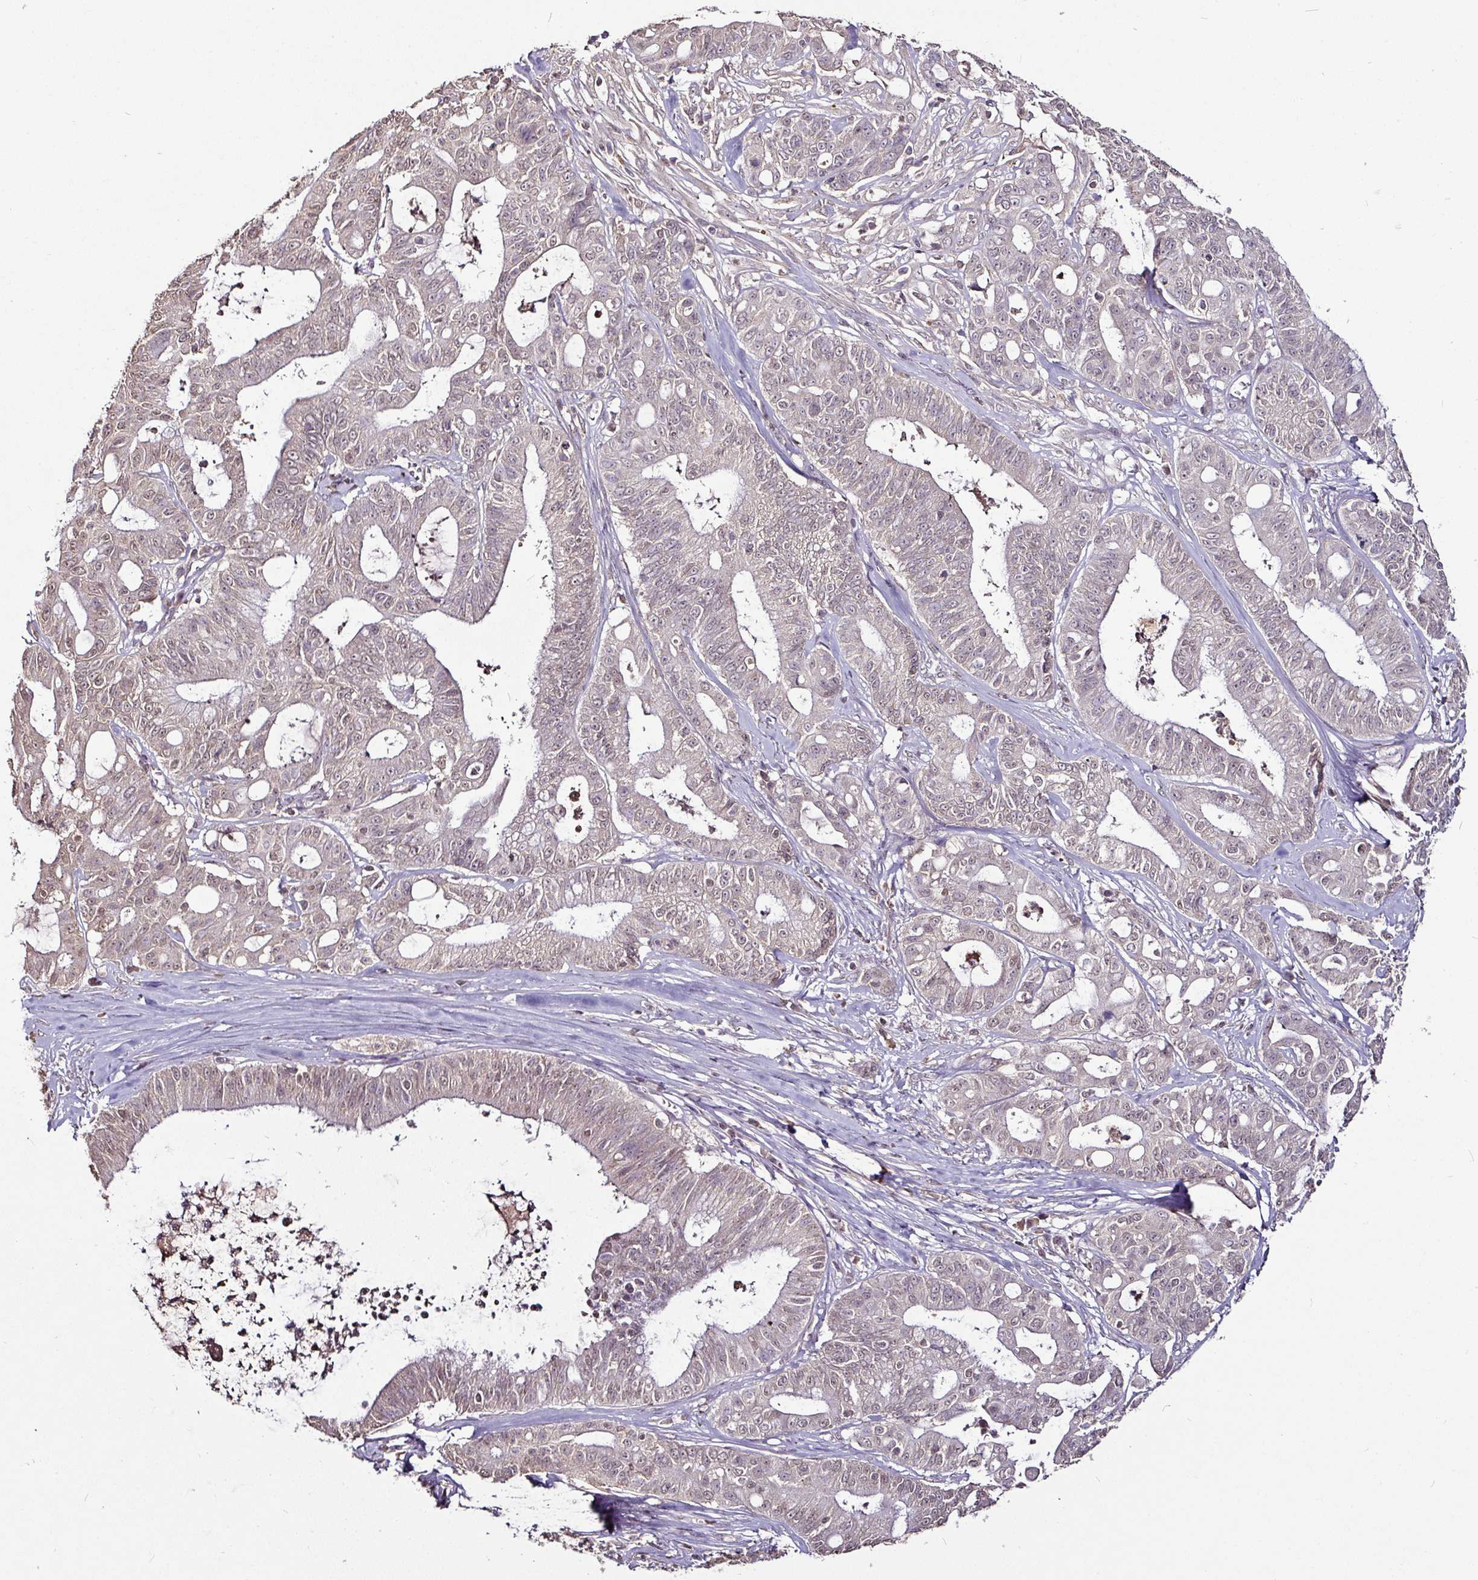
{"staining": {"intensity": "weak", "quantity": "25%-75%", "location": "nuclear"}, "tissue": "ovarian cancer", "cell_type": "Tumor cells", "image_type": "cancer", "snomed": [{"axis": "morphology", "description": "Cystadenocarcinoma, mucinous, NOS"}, {"axis": "topography", "description": "Ovary"}], "caption": "Human ovarian mucinous cystadenocarcinoma stained with a brown dye displays weak nuclear positive expression in about 25%-75% of tumor cells.", "gene": "RPL38", "patient": {"sex": "female", "age": 70}}